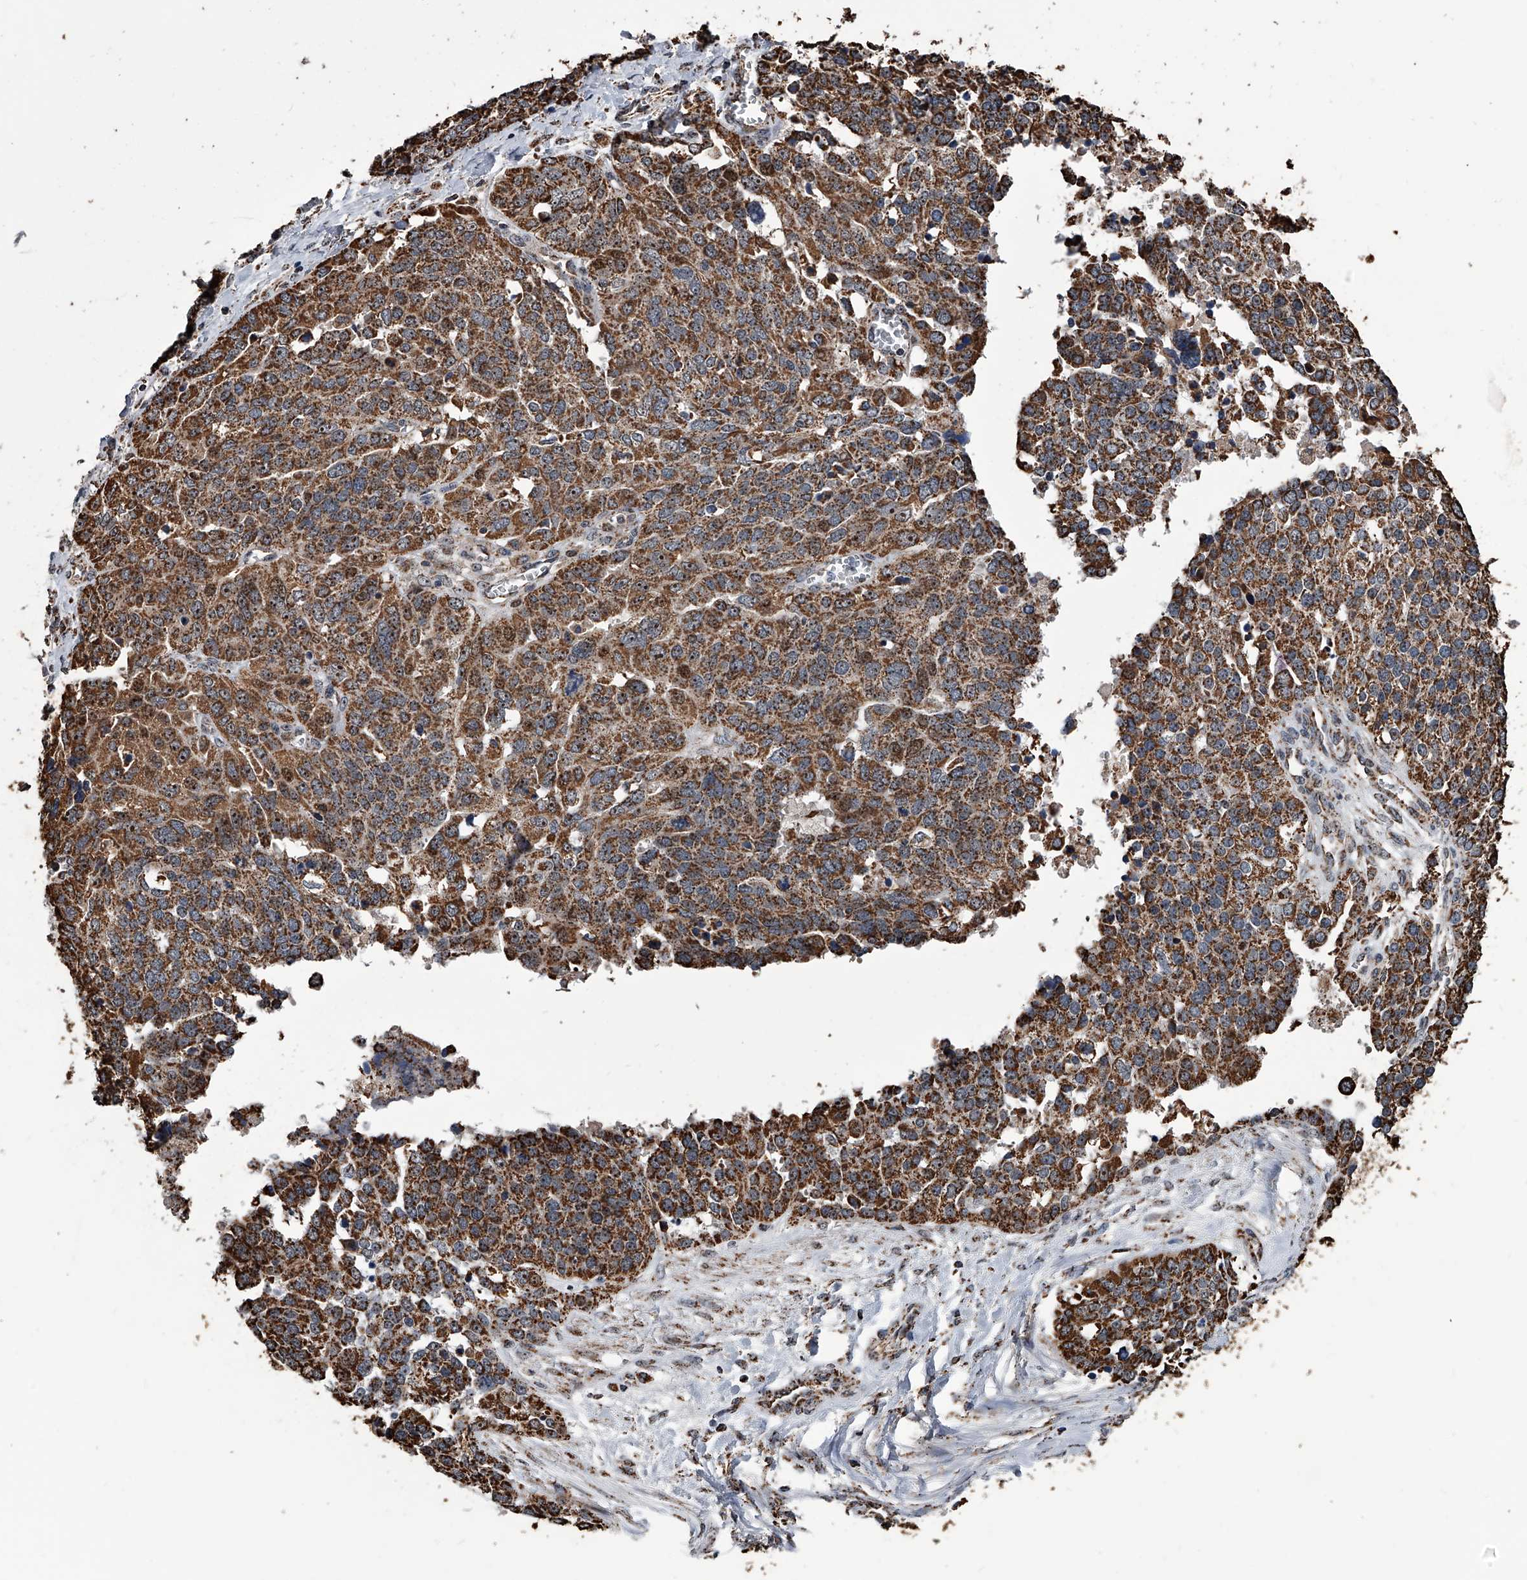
{"staining": {"intensity": "moderate", "quantity": ">75%", "location": "cytoplasmic/membranous"}, "tissue": "ovarian cancer", "cell_type": "Tumor cells", "image_type": "cancer", "snomed": [{"axis": "morphology", "description": "Cystadenocarcinoma, serous, NOS"}, {"axis": "topography", "description": "Ovary"}], "caption": "High-magnification brightfield microscopy of ovarian serous cystadenocarcinoma stained with DAB (brown) and counterstained with hematoxylin (blue). tumor cells exhibit moderate cytoplasmic/membranous positivity is present in approximately>75% of cells.", "gene": "SMPDL3A", "patient": {"sex": "female", "age": 44}}